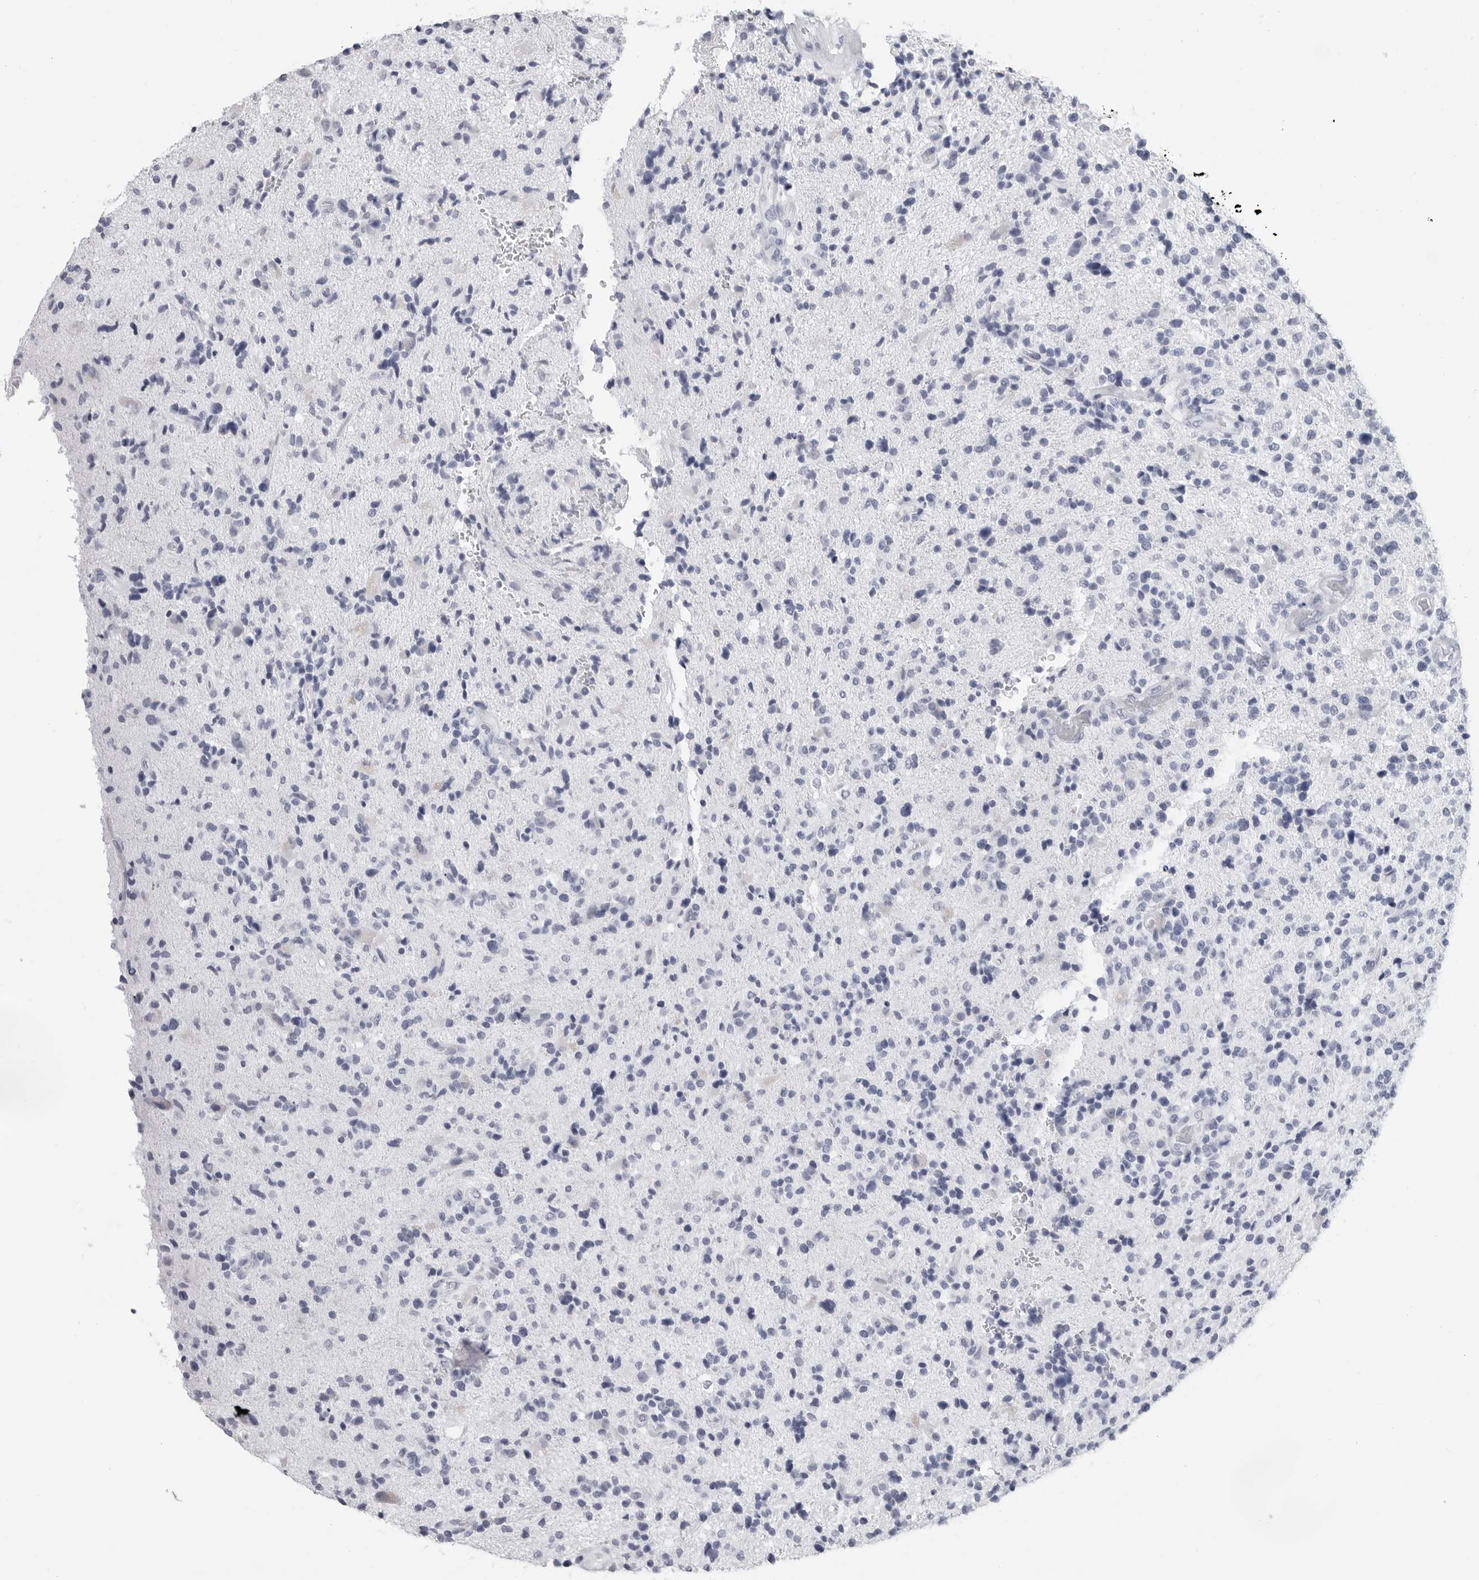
{"staining": {"intensity": "negative", "quantity": "none", "location": "none"}, "tissue": "glioma", "cell_type": "Tumor cells", "image_type": "cancer", "snomed": [{"axis": "morphology", "description": "Glioma, malignant, High grade"}, {"axis": "topography", "description": "Brain"}], "caption": "There is no significant staining in tumor cells of glioma.", "gene": "CSH1", "patient": {"sex": "male", "age": 72}}